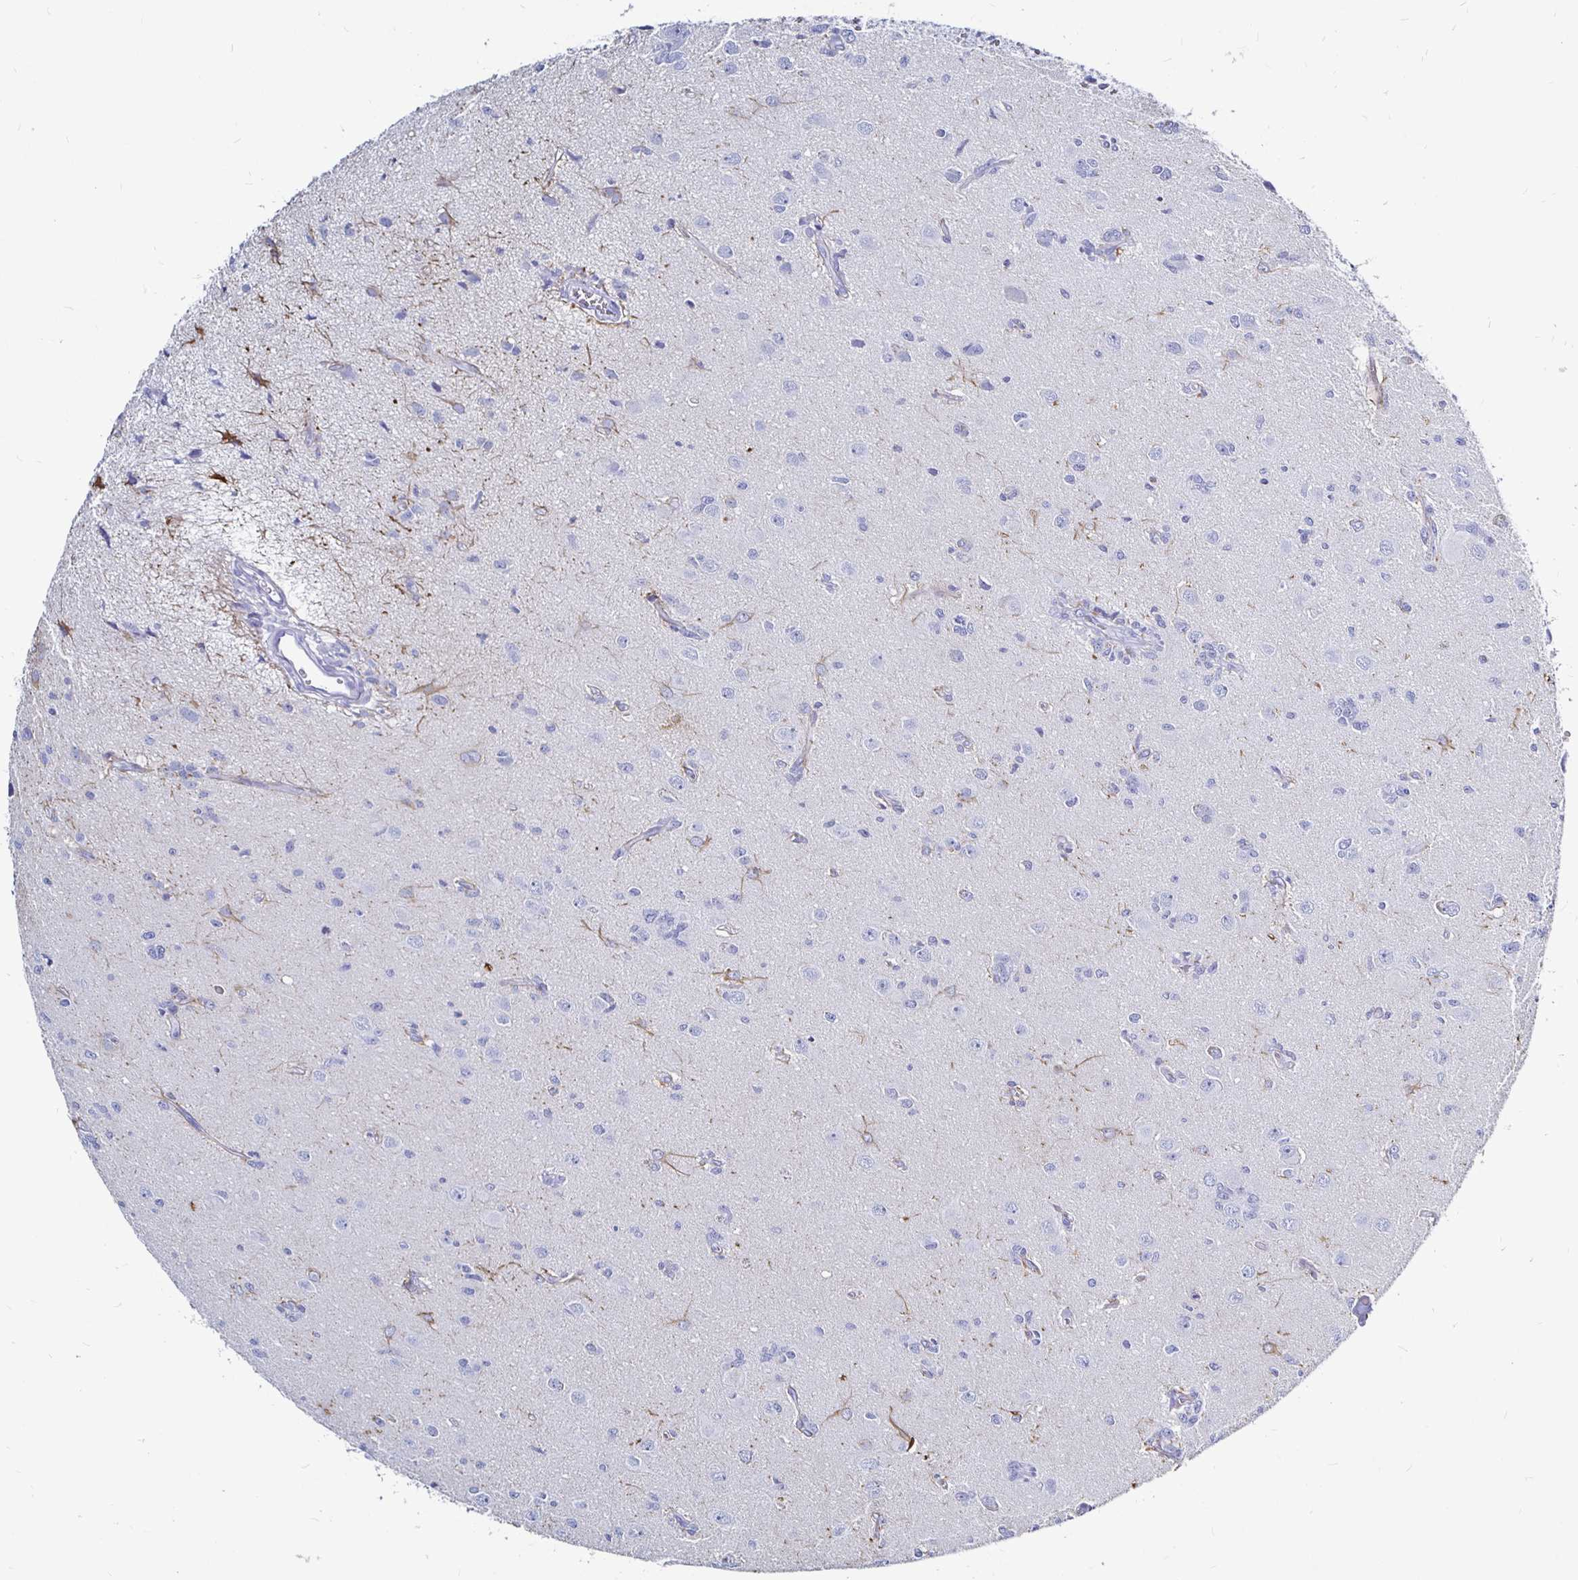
{"staining": {"intensity": "negative", "quantity": "none", "location": "none"}, "tissue": "glioma", "cell_type": "Tumor cells", "image_type": "cancer", "snomed": [{"axis": "morphology", "description": "Glioma, malignant, High grade"}, {"axis": "topography", "description": "Brain"}], "caption": "IHC of malignant glioma (high-grade) exhibits no positivity in tumor cells.", "gene": "LUZP4", "patient": {"sex": "male", "age": 67}}